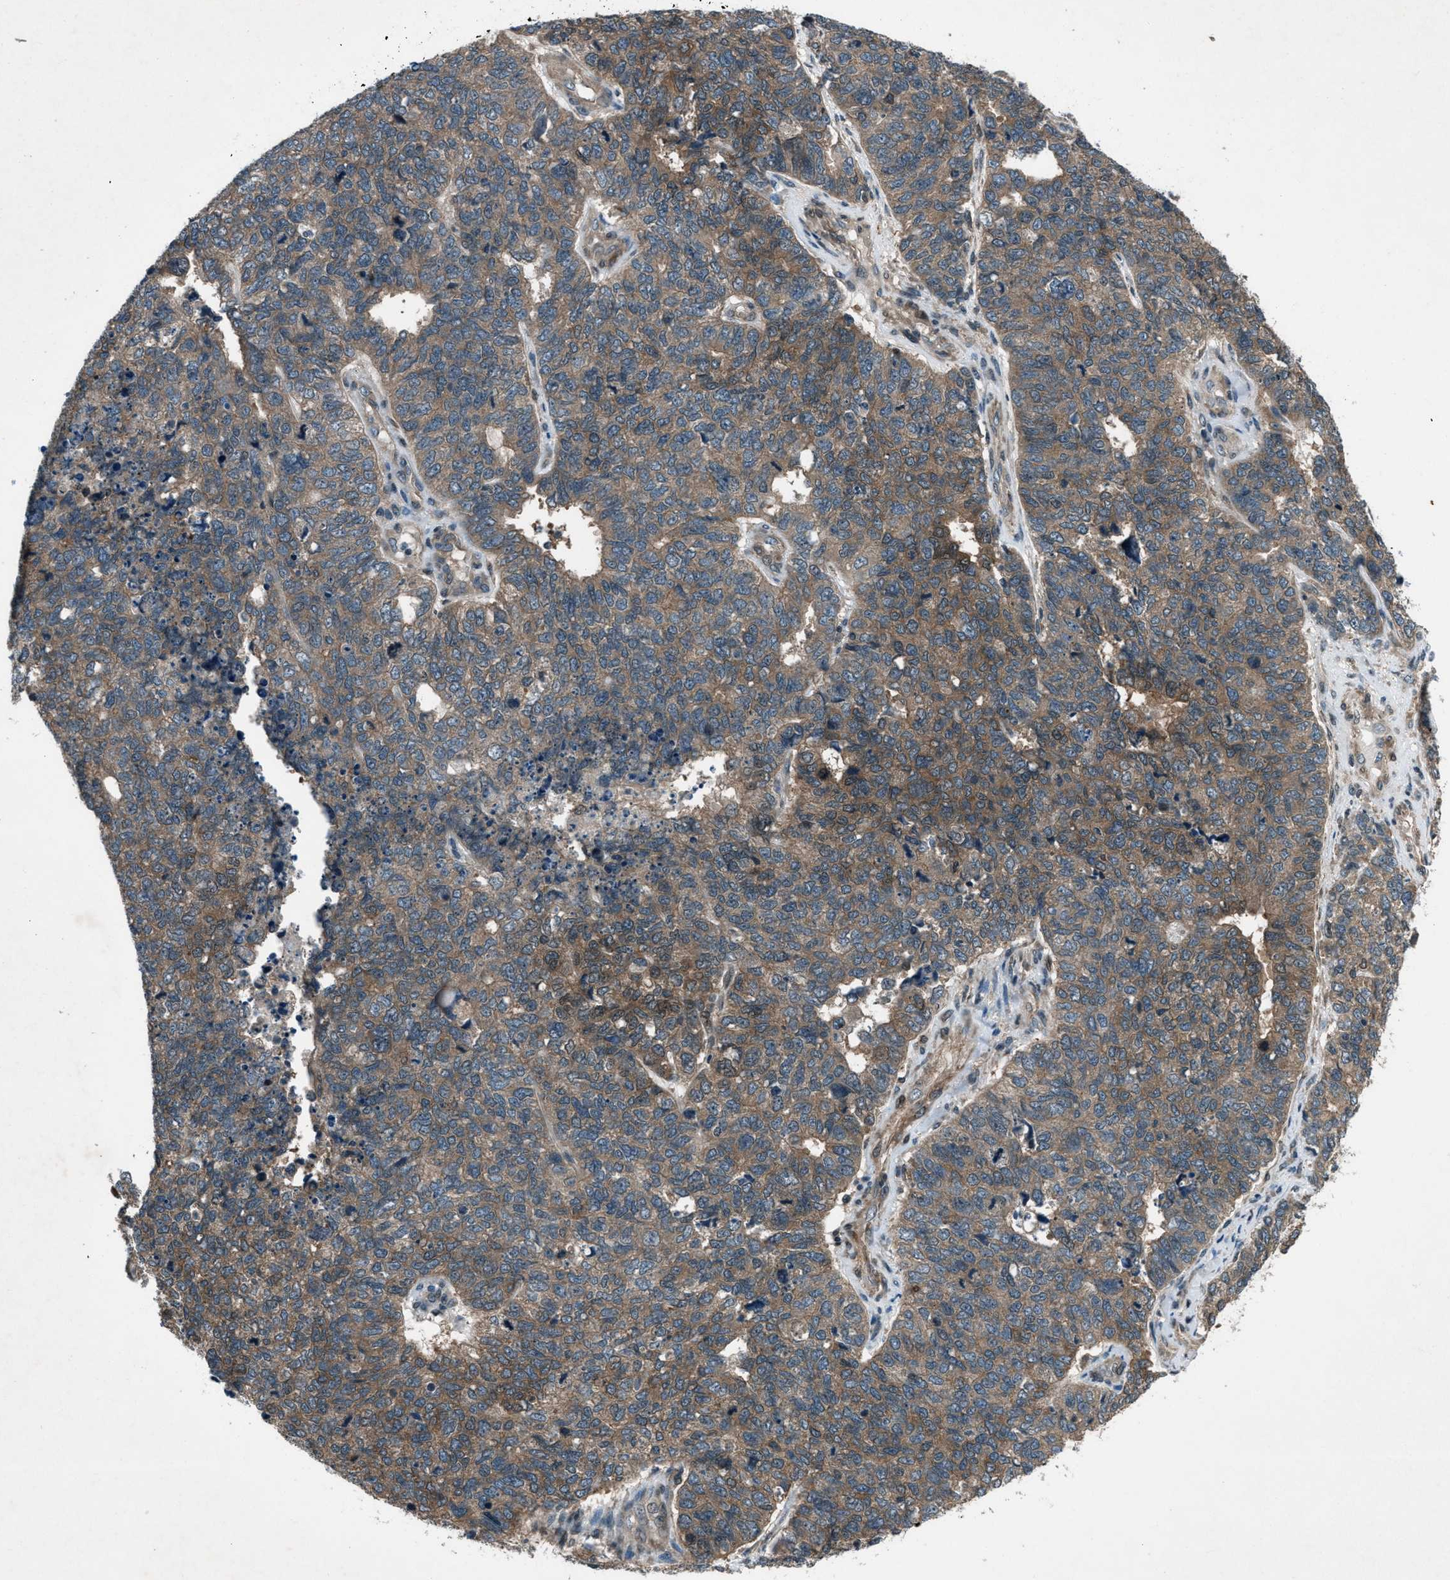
{"staining": {"intensity": "moderate", "quantity": ">75%", "location": "cytoplasmic/membranous"}, "tissue": "cervical cancer", "cell_type": "Tumor cells", "image_type": "cancer", "snomed": [{"axis": "morphology", "description": "Squamous cell carcinoma, NOS"}, {"axis": "topography", "description": "Cervix"}], "caption": "Protein analysis of cervical squamous cell carcinoma tissue displays moderate cytoplasmic/membranous positivity in approximately >75% of tumor cells.", "gene": "EPSTI1", "patient": {"sex": "female", "age": 63}}